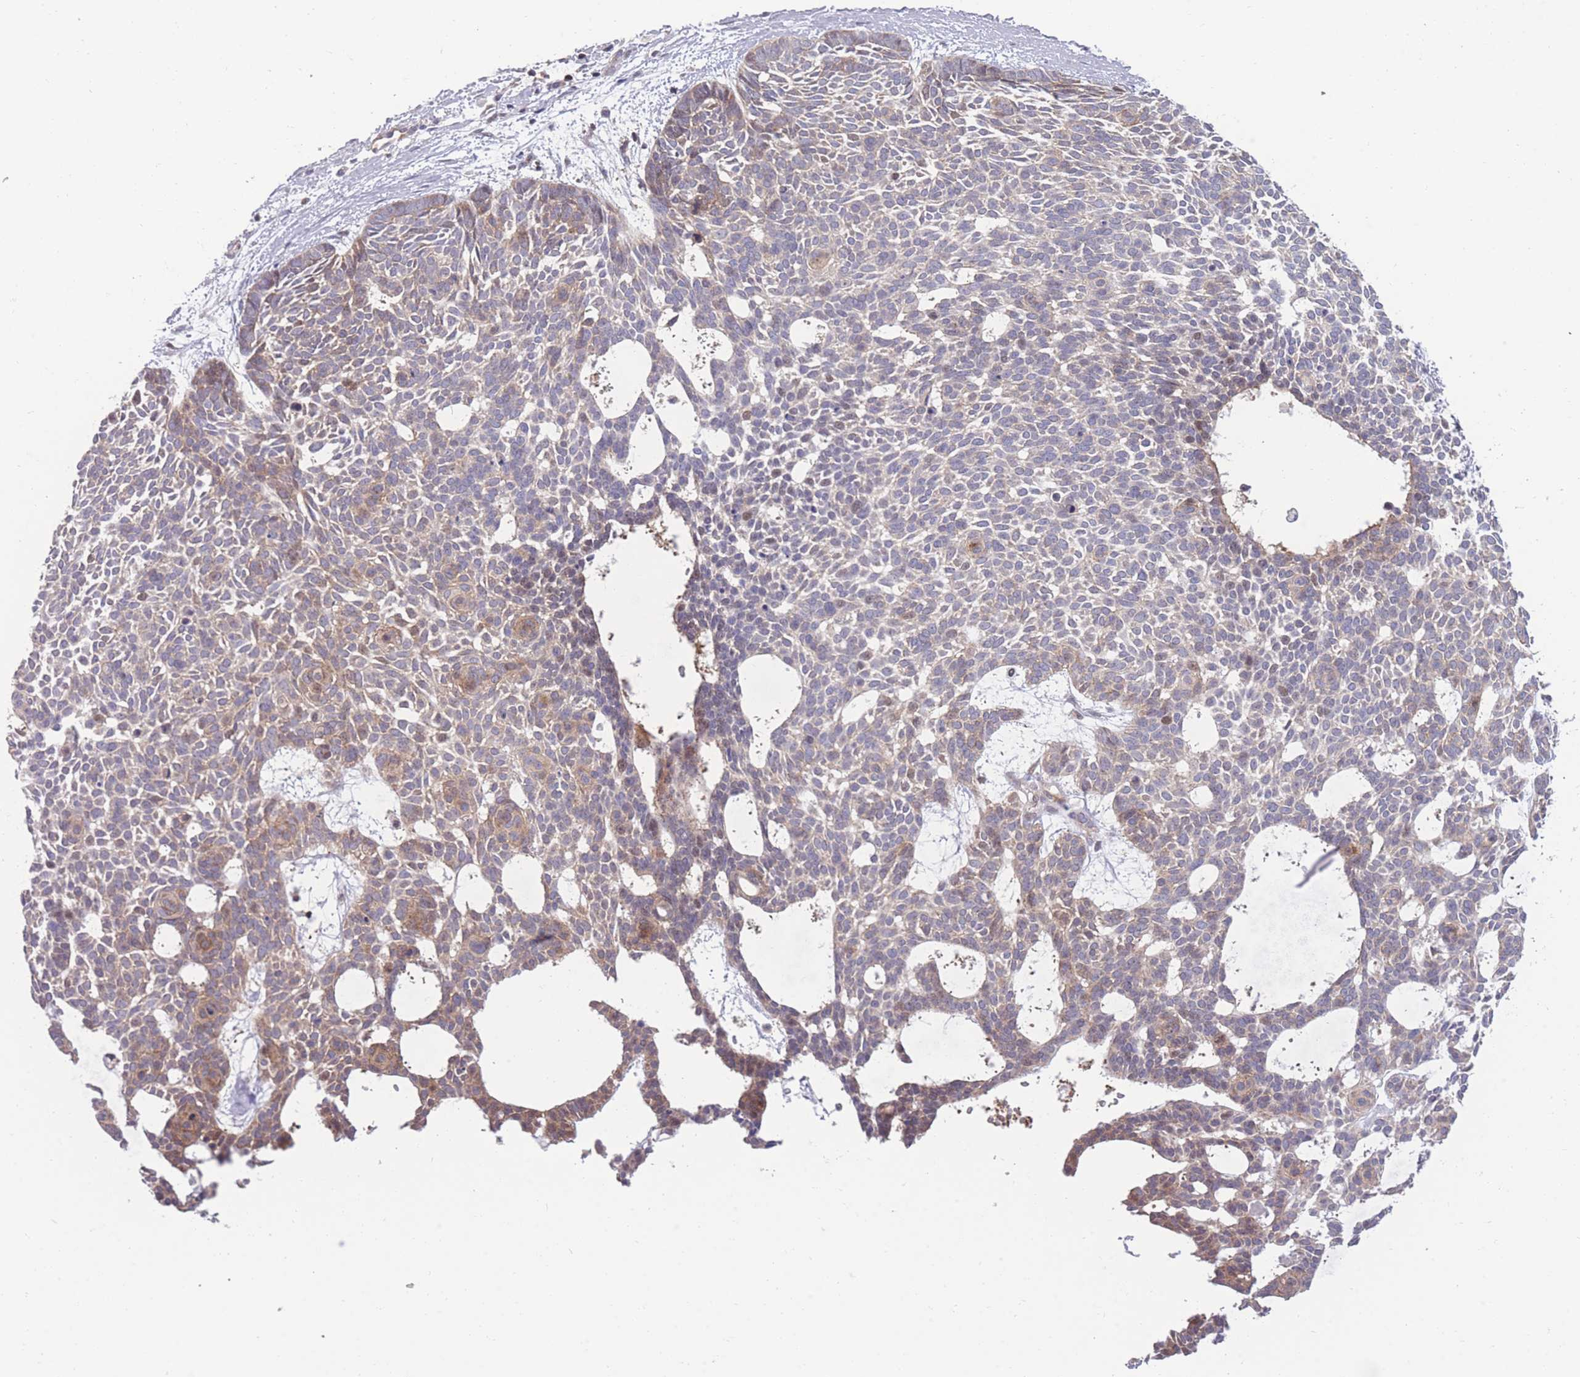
{"staining": {"intensity": "moderate", "quantity": "<25%", "location": "cytoplasmic/membranous"}, "tissue": "skin cancer", "cell_type": "Tumor cells", "image_type": "cancer", "snomed": [{"axis": "morphology", "description": "Basal cell carcinoma"}, {"axis": "topography", "description": "Skin"}], "caption": "Protein expression analysis of skin basal cell carcinoma demonstrates moderate cytoplasmic/membranous expression in approximately <25% of tumor cells. Nuclei are stained in blue.", "gene": "RIC8A", "patient": {"sex": "male", "age": 61}}